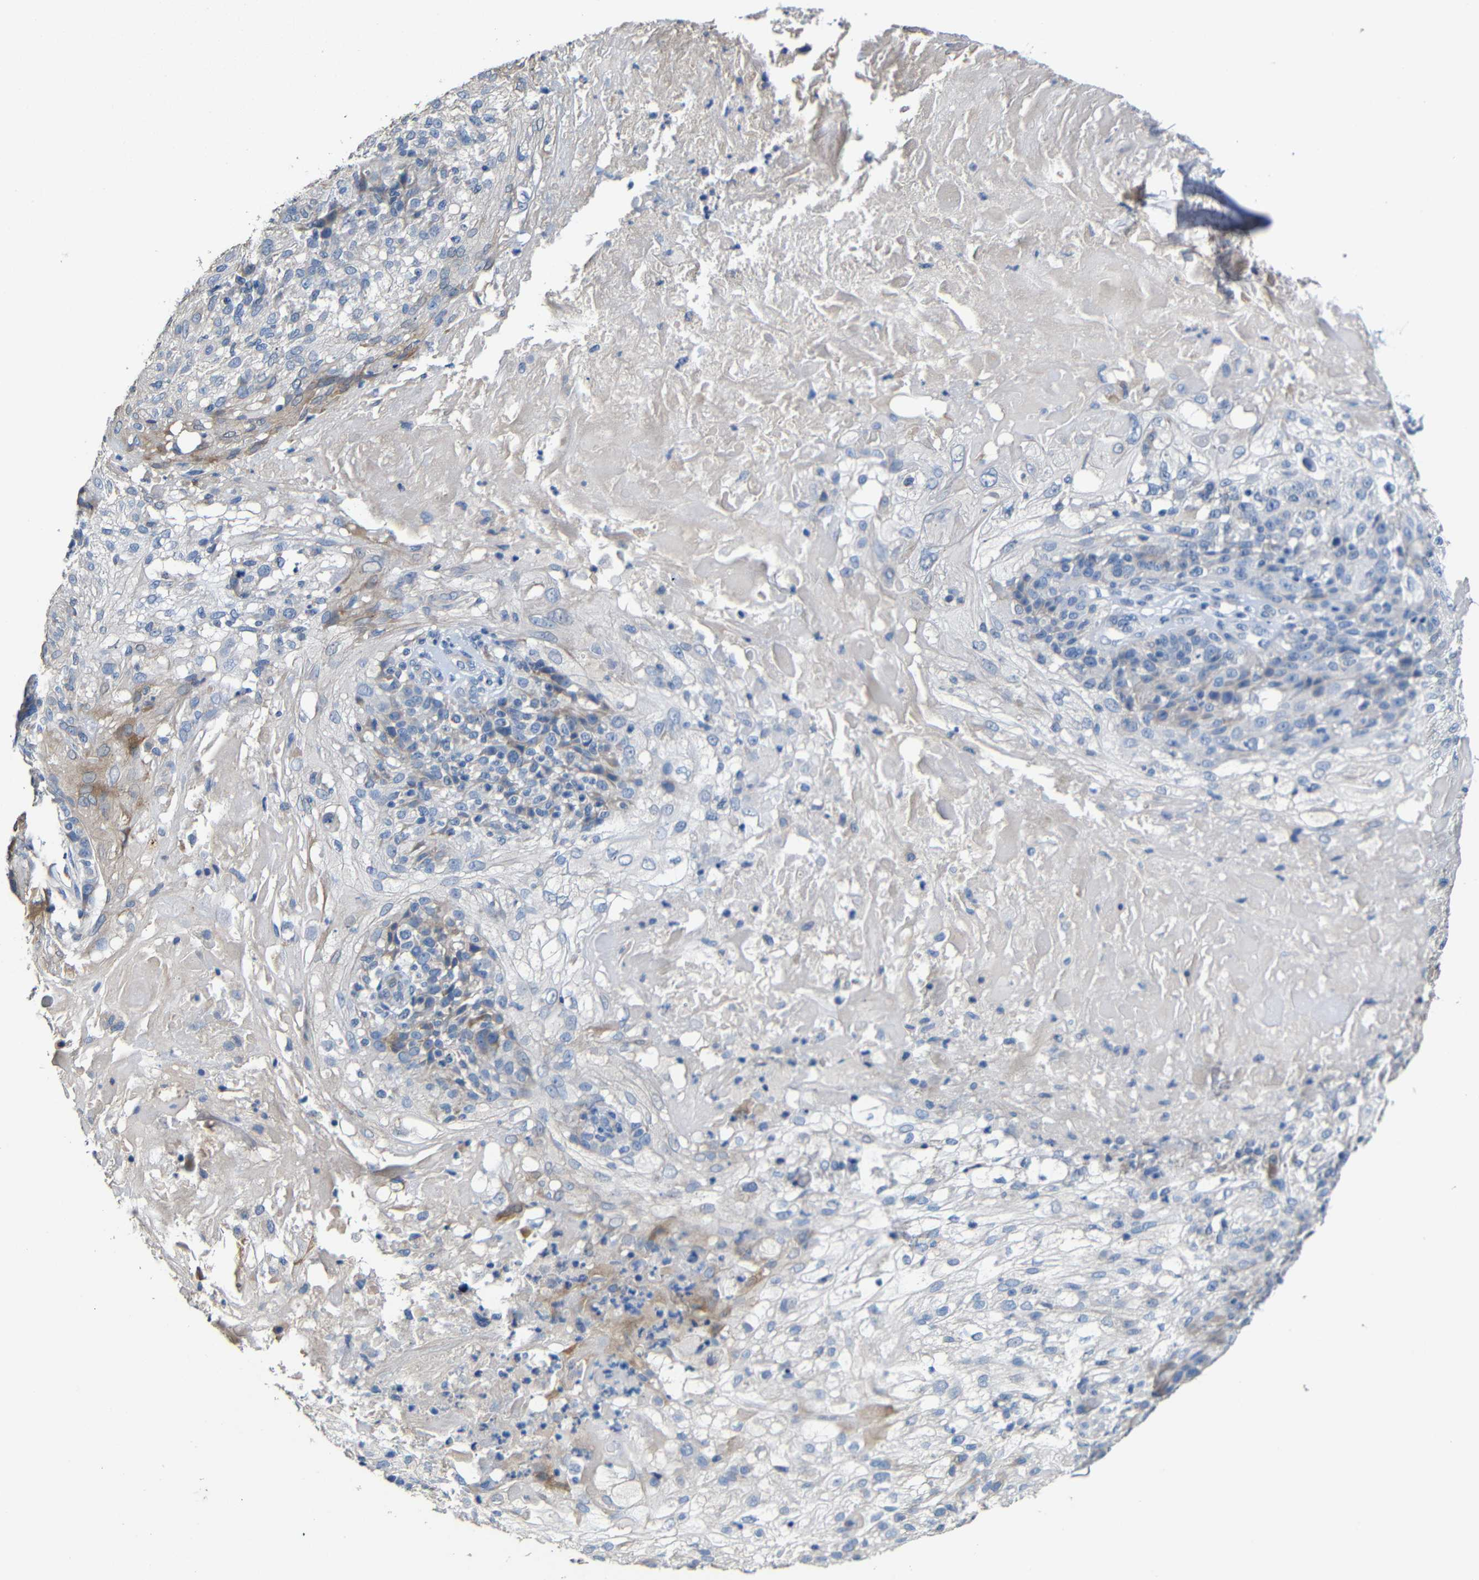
{"staining": {"intensity": "negative", "quantity": "none", "location": "none"}, "tissue": "skin cancer", "cell_type": "Tumor cells", "image_type": "cancer", "snomed": [{"axis": "morphology", "description": "Normal tissue, NOS"}, {"axis": "morphology", "description": "Squamous cell carcinoma, NOS"}, {"axis": "topography", "description": "Skin"}], "caption": "This is an immunohistochemistry (IHC) micrograph of skin cancer (squamous cell carcinoma). There is no positivity in tumor cells.", "gene": "ACKR2", "patient": {"sex": "female", "age": 83}}